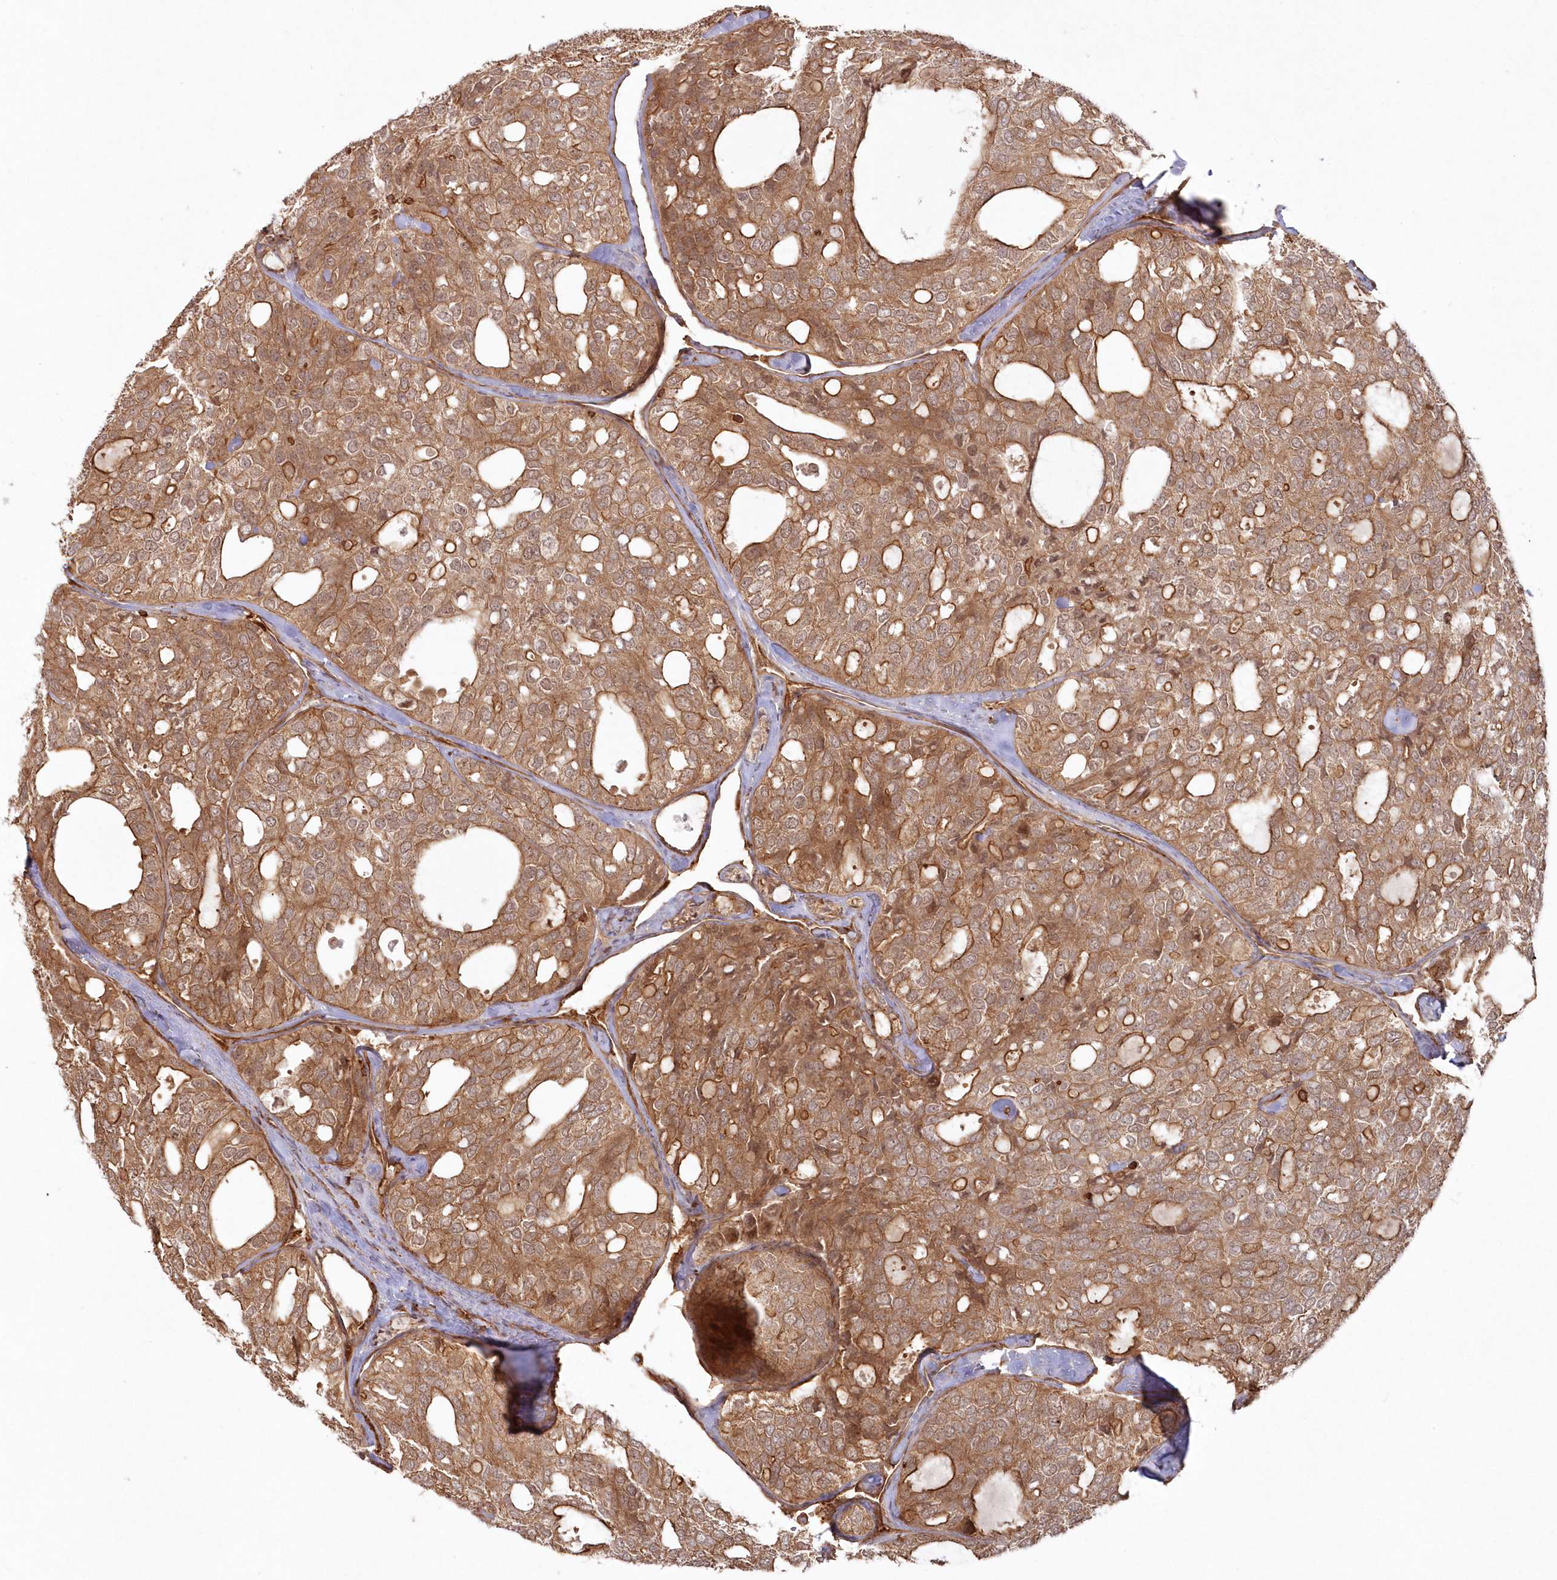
{"staining": {"intensity": "moderate", "quantity": ">75%", "location": "cytoplasmic/membranous"}, "tissue": "thyroid cancer", "cell_type": "Tumor cells", "image_type": "cancer", "snomed": [{"axis": "morphology", "description": "Follicular adenoma carcinoma, NOS"}, {"axis": "topography", "description": "Thyroid gland"}], "caption": "About >75% of tumor cells in human thyroid cancer (follicular adenoma carcinoma) reveal moderate cytoplasmic/membranous protein staining as visualized by brown immunohistochemical staining.", "gene": "RGCC", "patient": {"sex": "male", "age": 75}}